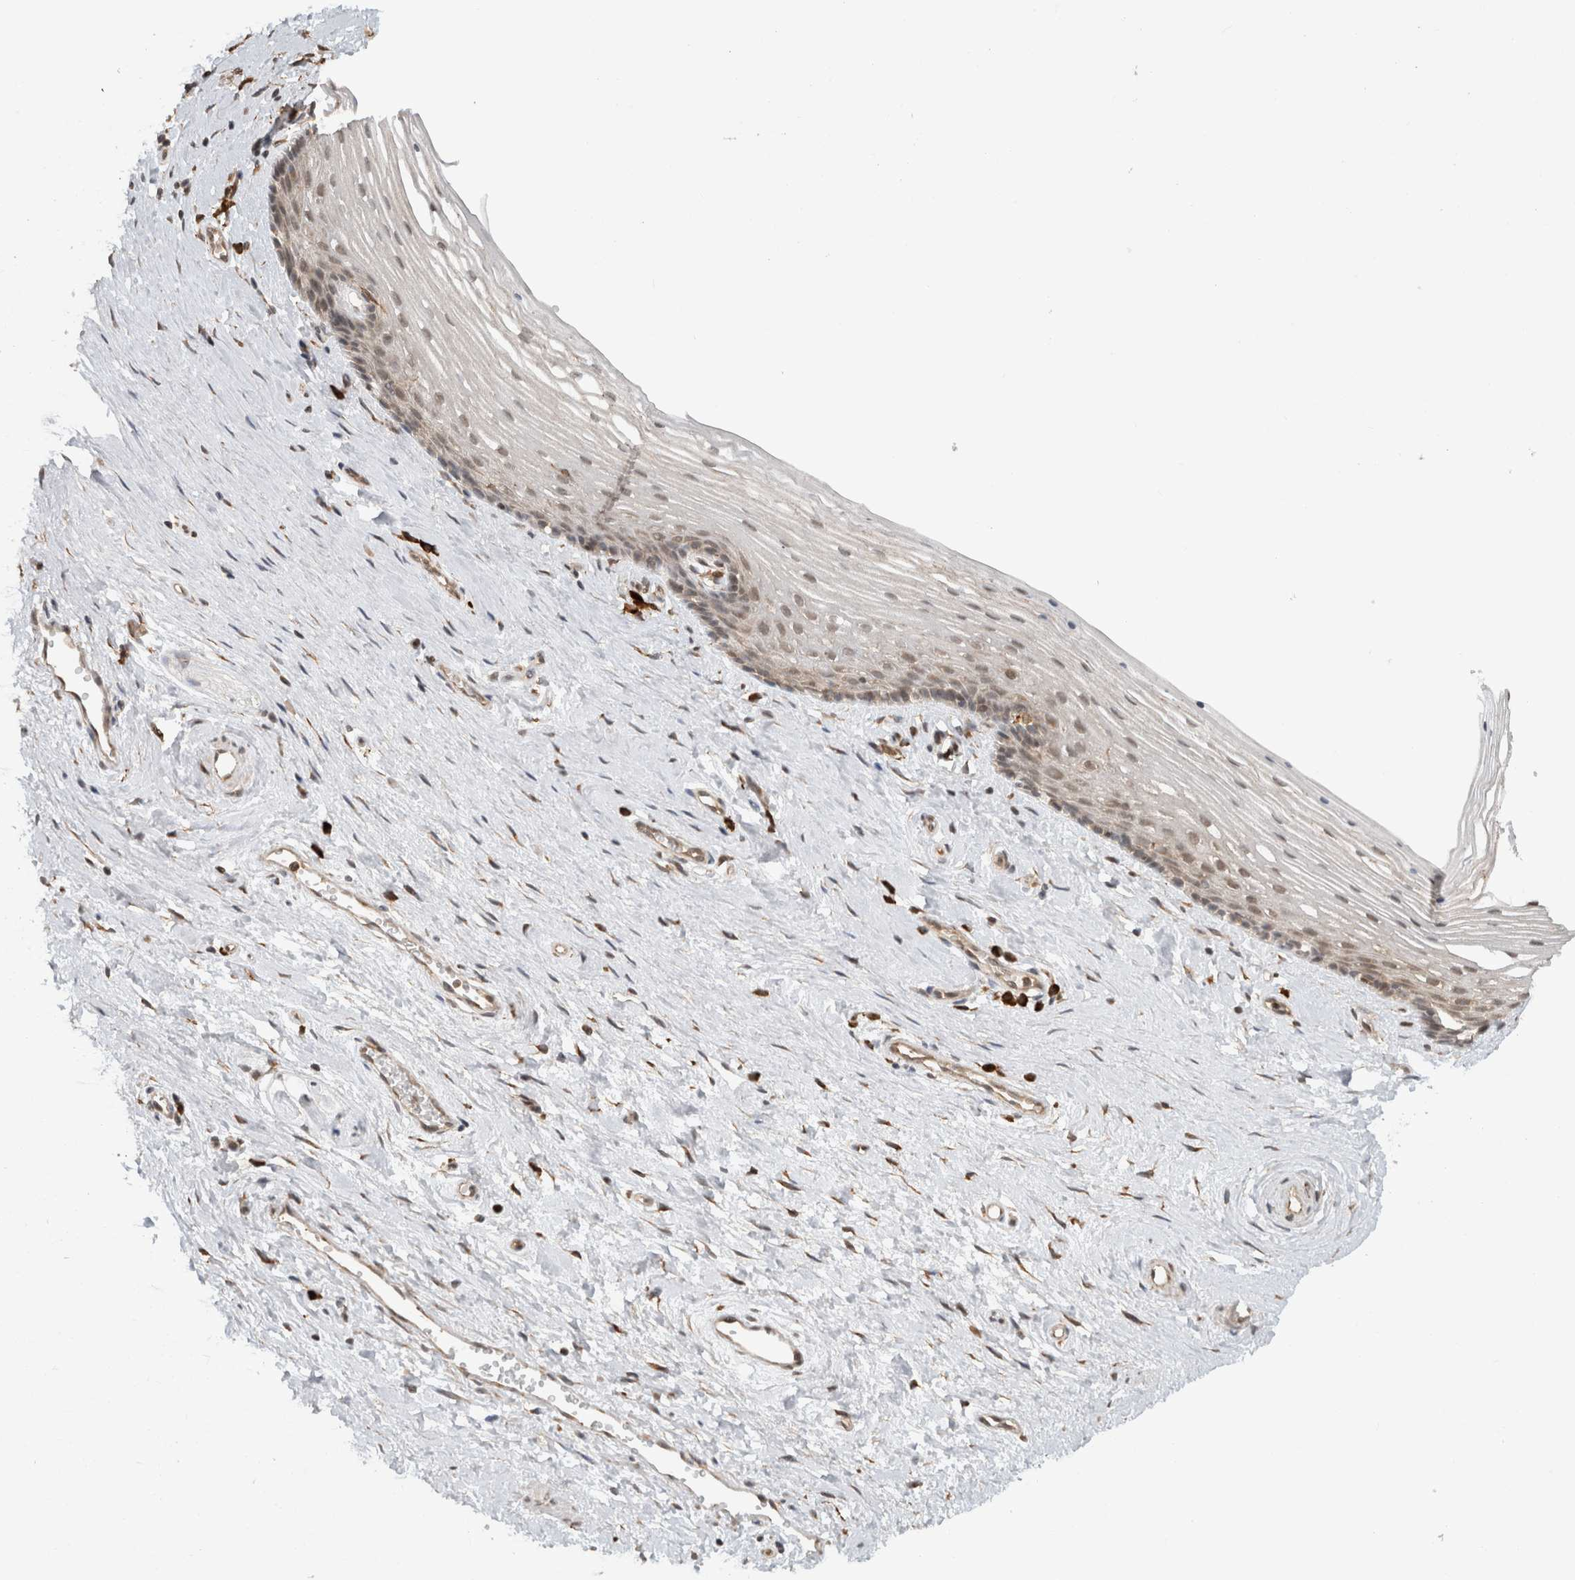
{"staining": {"intensity": "weak", "quantity": ">75%", "location": "cytoplasmic/membranous,nuclear"}, "tissue": "vagina", "cell_type": "Squamous epithelial cells", "image_type": "normal", "snomed": [{"axis": "morphology", "description": "Normal tissue, NOS"}, {"axis": "topography", "description": "Vagina"}], "caption": "Vagina stained with IHC reveals weak cytoplasmic/membranous,nuclear positivity in approximately >75% of squamous epithelial cells.", "gene": "MS4A7", "patient": {"sex": "female", "age": 46}}